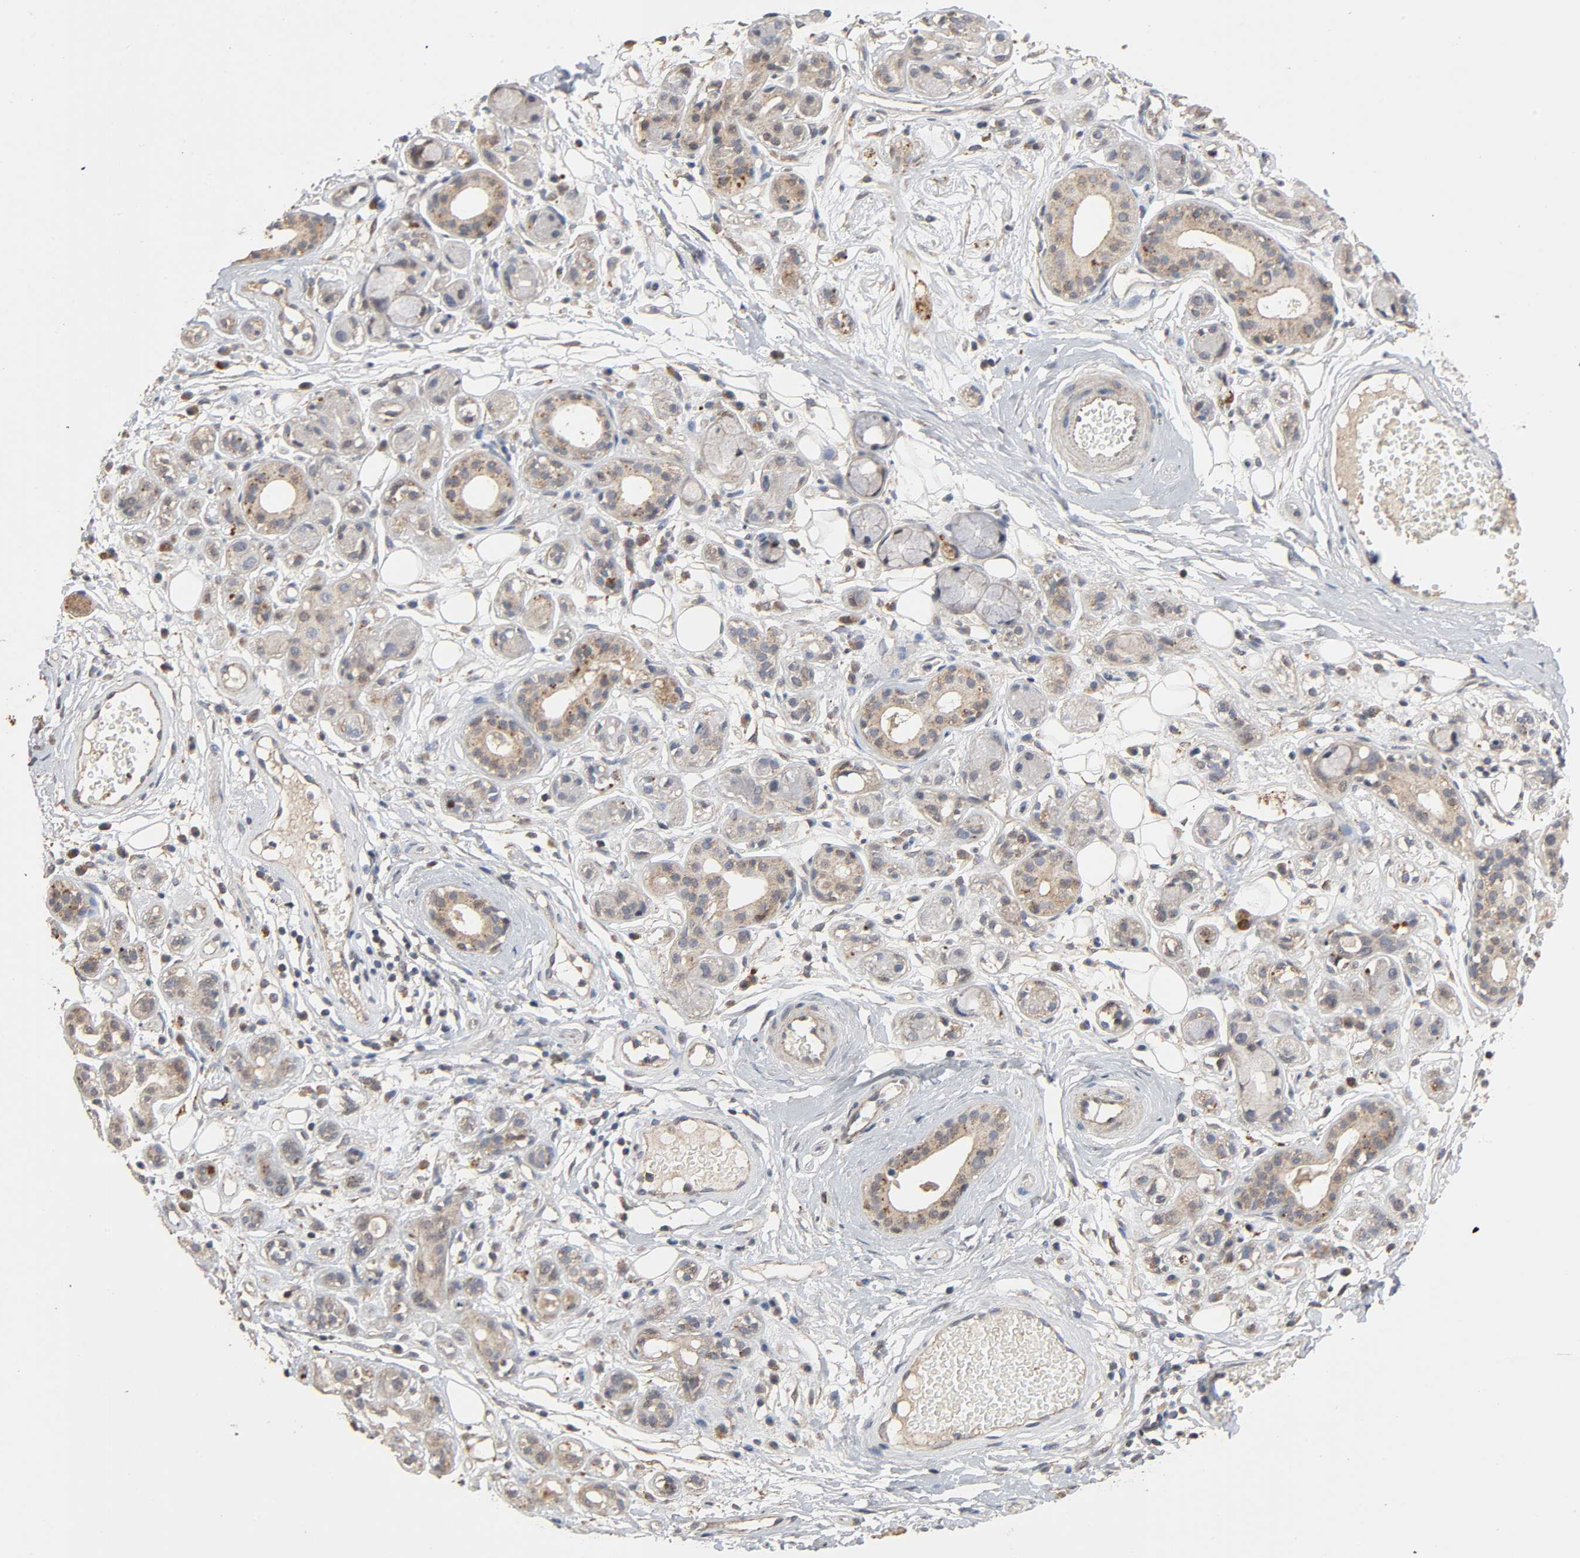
{"staining": {"intensity": "weak", "quantity": "25%-75%", "location": "cytoplasmic/membranous"}, "tissue": "salivary gland", "cell_type": "Glandular cells", "image_type": "normal", "snomed": [{"axis": "morphology", "description": "Normal tissue, NOS"}, {"axis": "topography", "description": "Salivary gland"}], "caption": "A high-resolution histopathology image shows immunohistochemistry (IHC) staining of normal salivary gland, which shows weak cytoplasmic/membranous staining in approximately 25%-75% of glandular cells. Ihc stains the protein of interest in brown and the nuclei are stained blue.", "gene": "CDK6", "patient": {"sex": "male", "age": 54}}